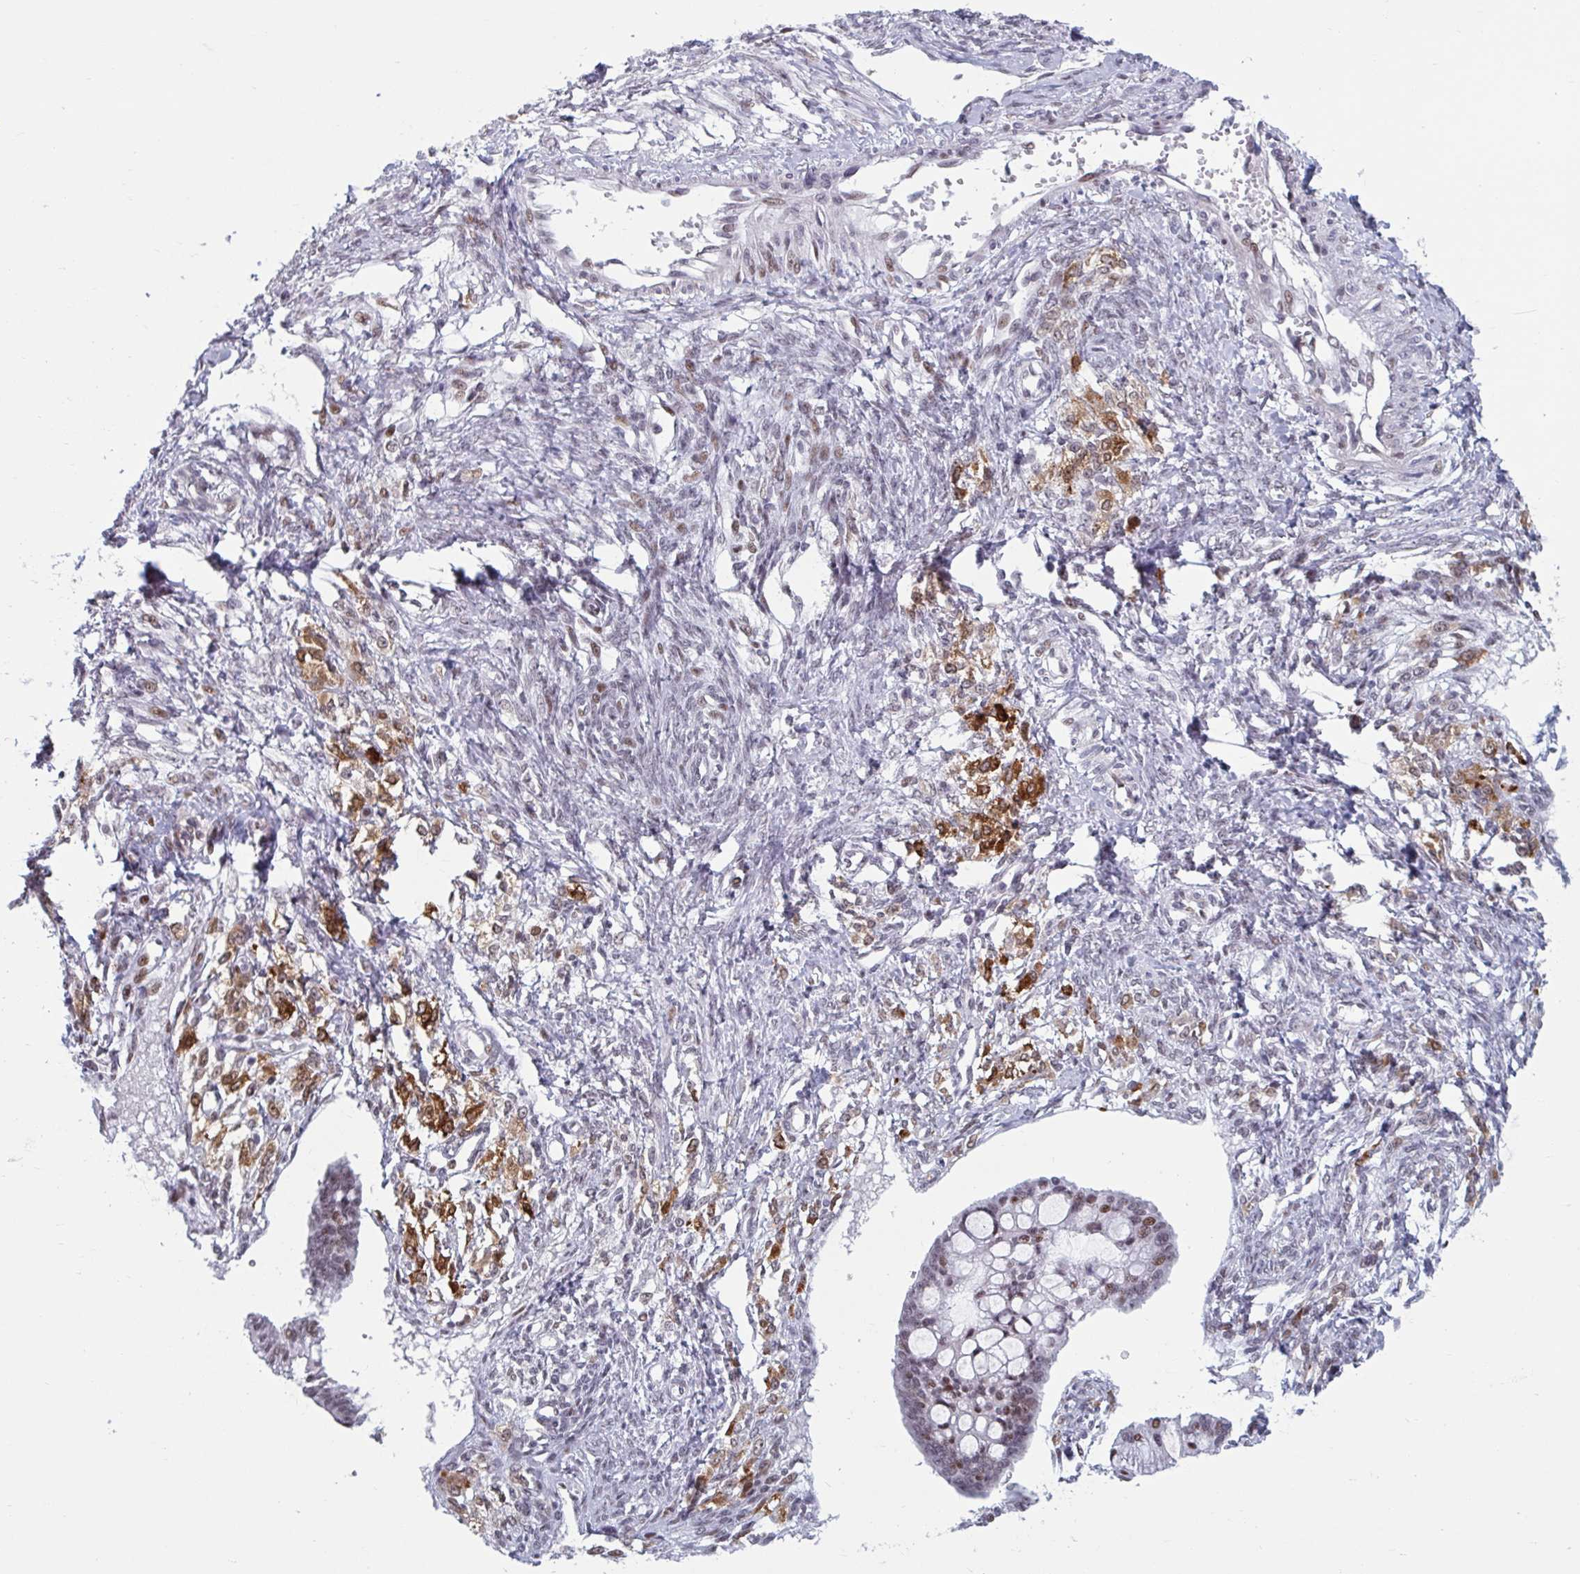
{"staining": {"intensity": "moderate", "quantity": "25%-75%", "location": "nuclear"}, "tissue": "ovarian cancer", "cell_type": "Tumor cells", "image_type": "cancer", "snomed": [{"axis": "morphology", "description": "Cystadenocarcinoma, mucinous, NOS"}, {"axis": "topography", "description": "Ovary"}], "caption": "Immunohistochemistry image of neoplastic tissue: human mucinous cystadenocarcinoma (ovarian) stained using immunohistochemistry exhibits medium levels of moderate protein expression localized specifically in the nuclear of tumor cells, appearing as a nuclear brown color.", "gene": "HSD17B6", "patient": {"sex": "female", "age": 73}}